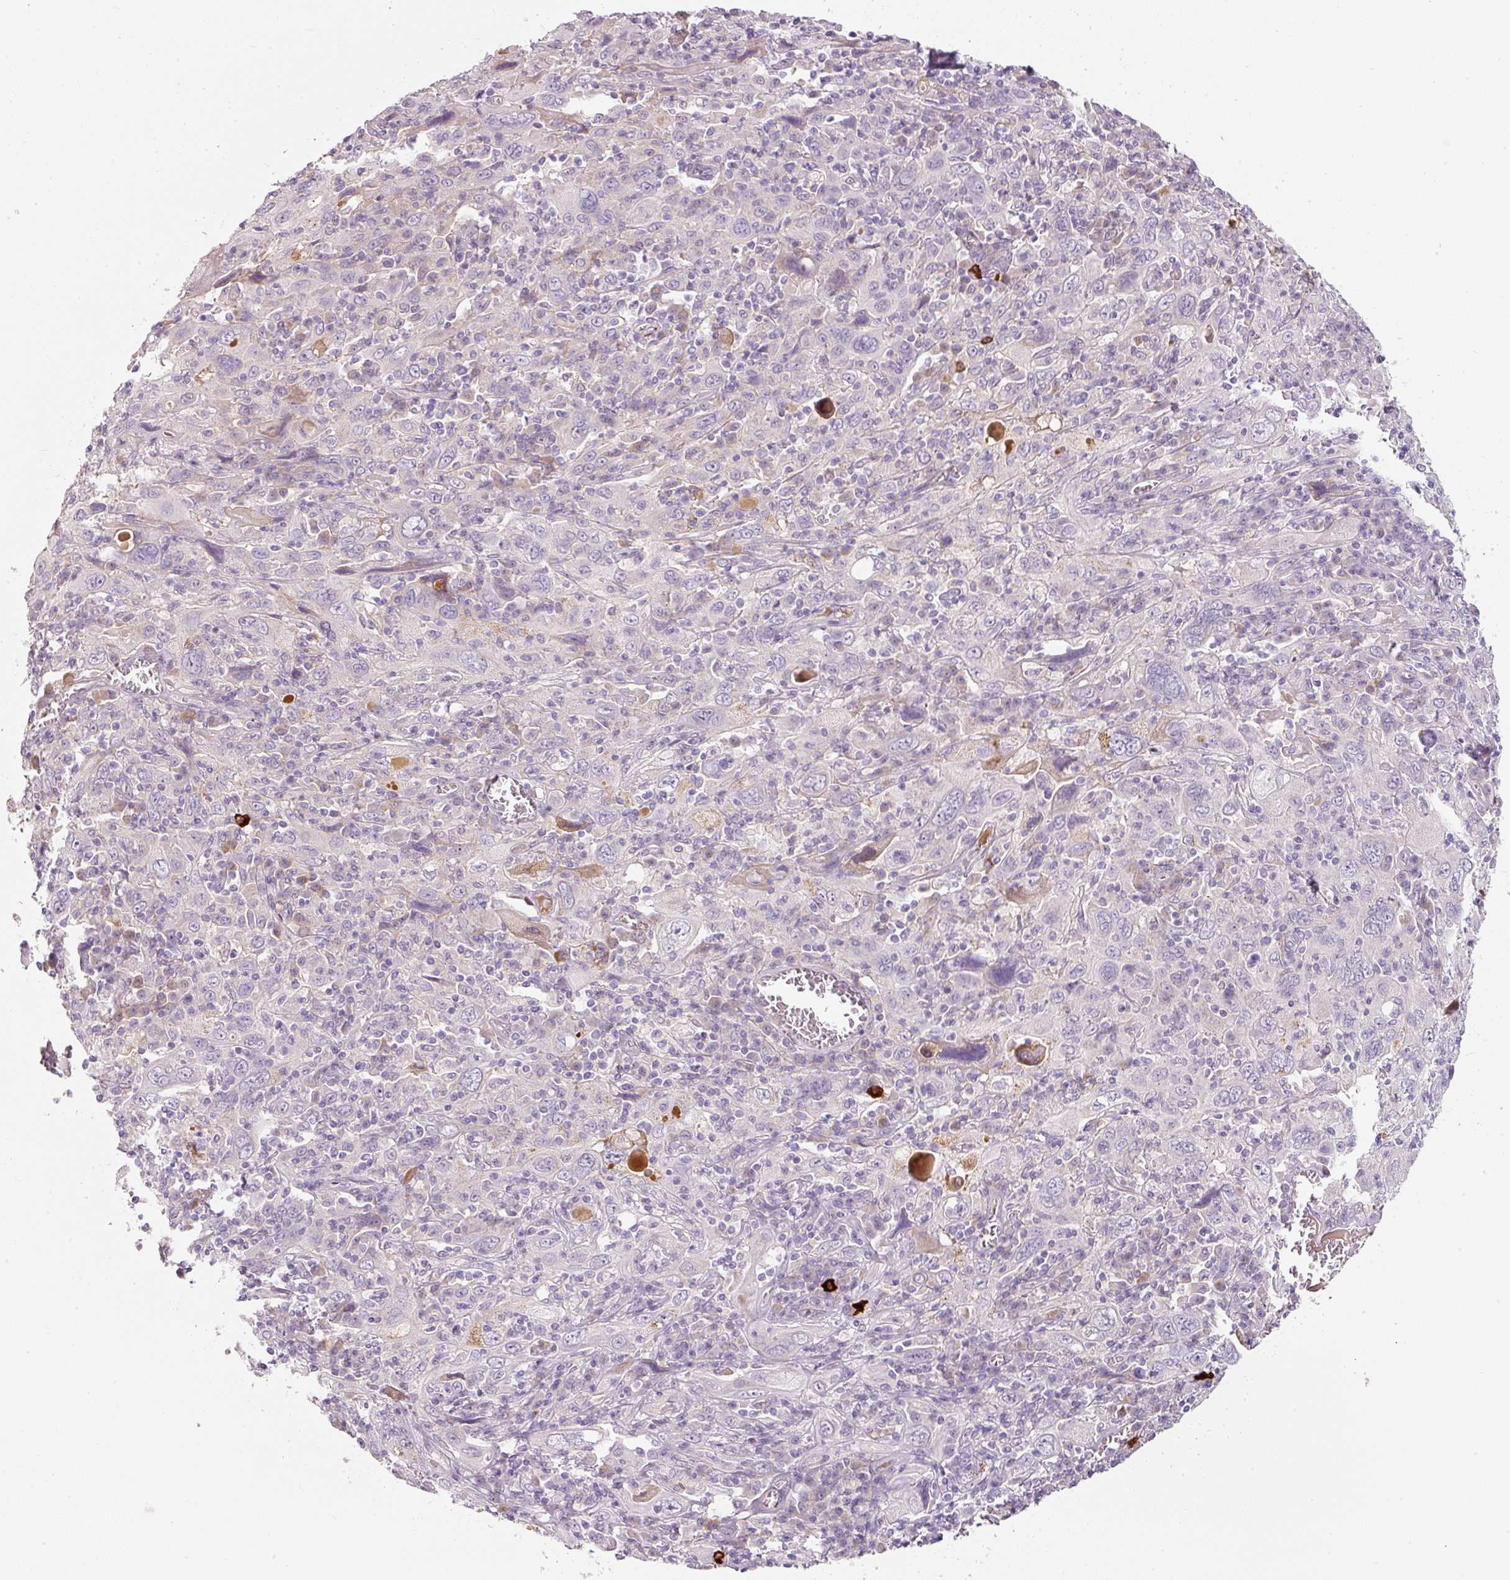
{"staining": {"intensity": "negative", "quantity": "none", "location": "none"}, "tissue": "cervical cancer", "cell_type": "Tumor cells", "image_type": "cancer", "snomed": [{"axis": "morphology", "description": "Squamous cell carcinoma, NOS"}, {"axis": "topography", "description": "Cervix"}], "caption": "Tumor cells show no significant protein expression in cervical squamous cell carcinoma.", "gene": "TMEM37", "patient": {"sex": "female", "age": 46}}